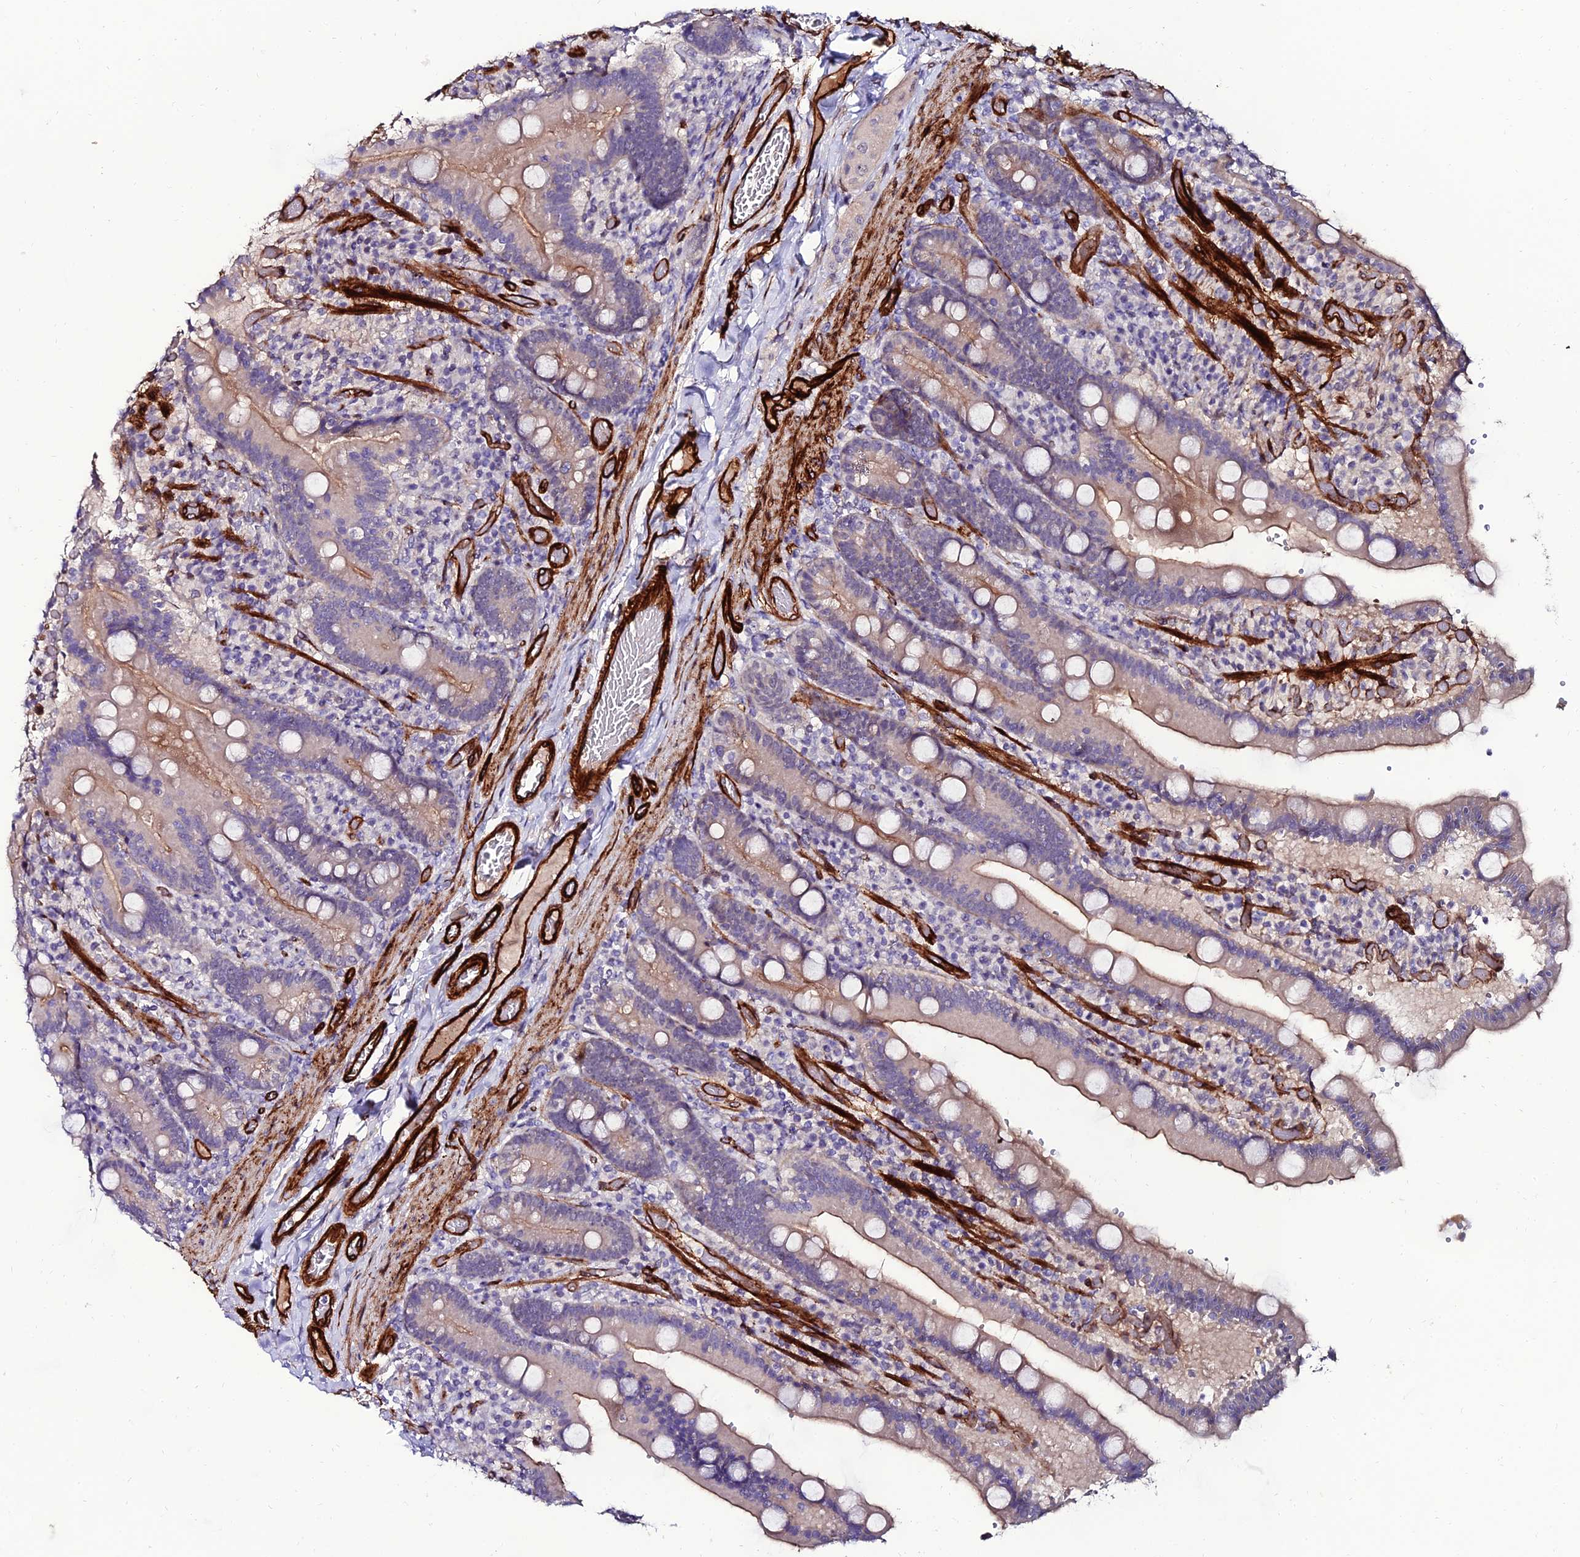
{"staining": {"intensity": "weak", "quantity": "25%-75%", "location": "cytoplasmic/membranous"}, "tissue": "duodenum", "cell_type": "Glandular cells", "image_type": "normal", "snomed": [{"axis": "morphology", "description": "Normal tissue, NOS"}, {"axis": "topography", "description": "Duodenum"}], "caption": "Duodenum stained for a protein shows weak cytoplasmic/membranous positivity in glandular cells. (Brightfield microscopy of DAB IHC at high magnification).", "gene": "ALDH3B2", "patient": {"sex": "female", "age": 62}}